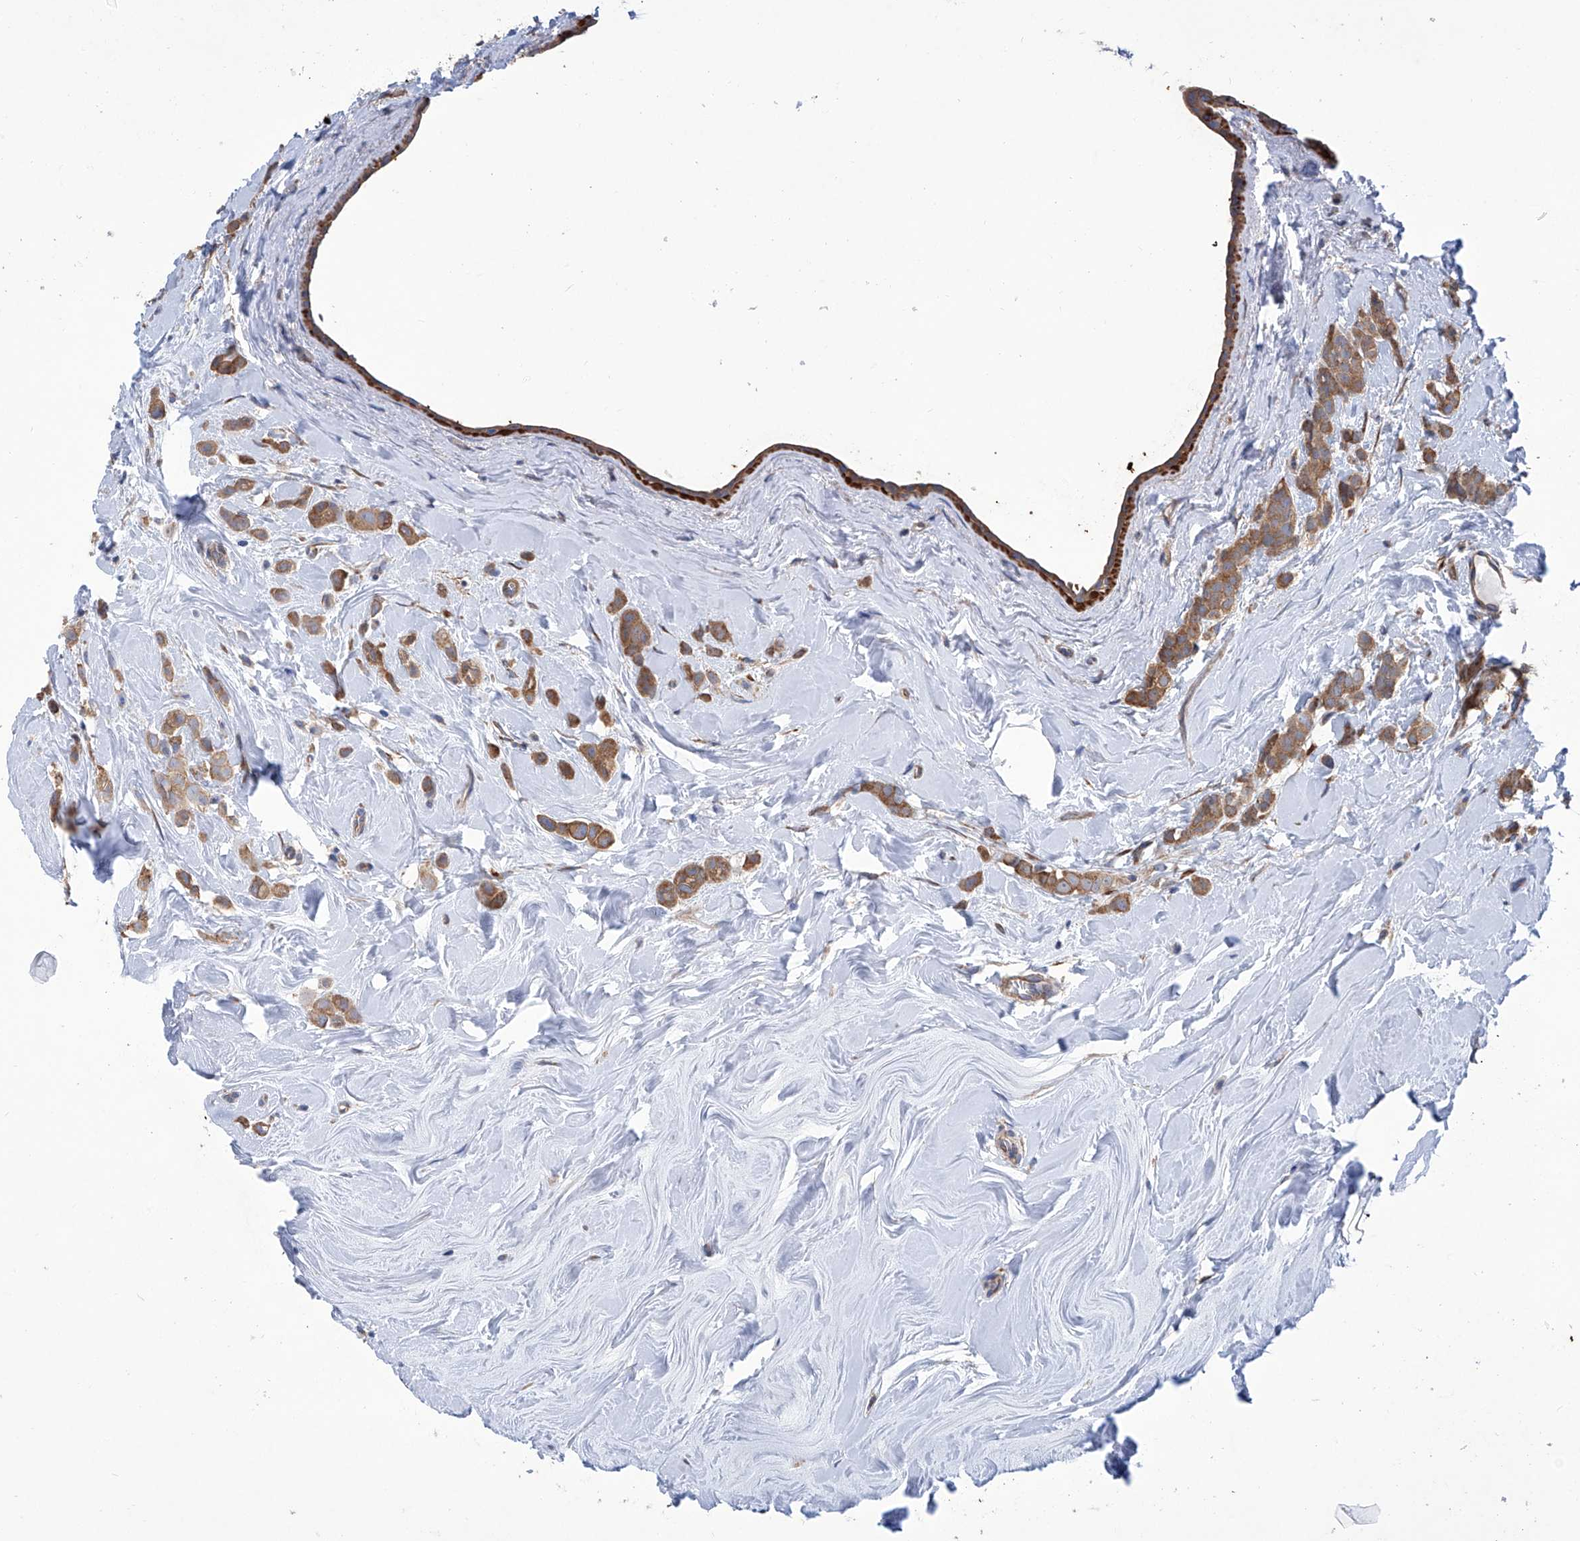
{"staining": {"intensity": "moderate", "quantity": ">75%", "location": "cytoplasmic/membranous"}, "tissue": "breast cancer", "cell_type": "Tumor cells", "image_type": "cancer", "snomed": [{"axis": "morphology", "description": "Lobular carcinoma"}, {"axis": "topography", "description": "Breast"}], "caption": "Moderate cytoplasmic/membranous expression is seen in about >75% of tumor cells in breast cancer. (DAB (3,3'-diaminobenzidine) IHC, brown staining for protein, blue staining for nuclei).", "gene": "SMS", "patient": {"sex": "female", "age": 47}}